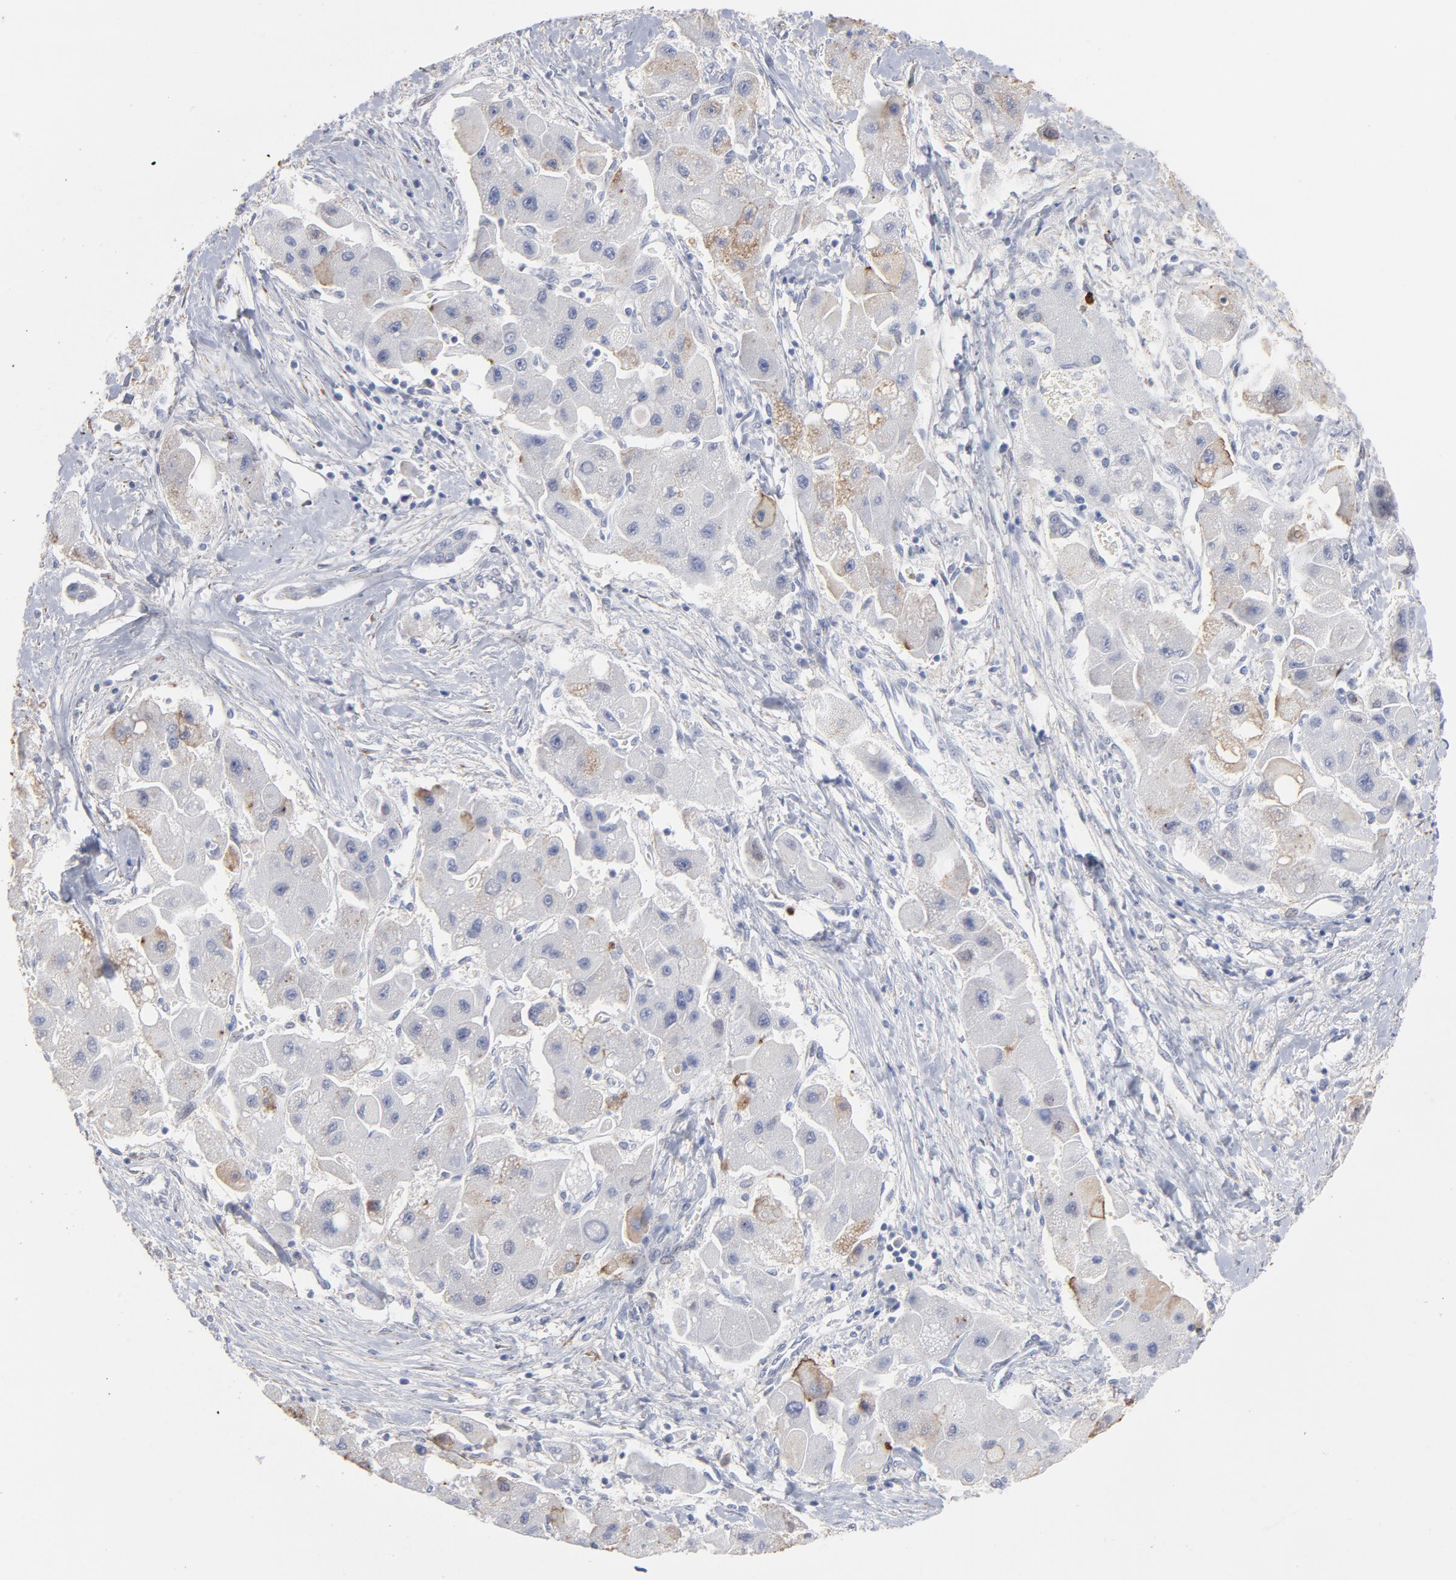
{"staining": {"intensity": "moderate", "quantity": "<25%", "location": "cytoplasmic/membranous"}, "tissue": "liver cancer", "cell_type": "Tumor cells", "image_type": "cancer", "snomed": [{"axis": "morphology", "description": "Carcinoma, Hepatocellular, NOS"}, {"axis": "topography", "description": "Liver"}], "caption": "This photomicrograph displays IHC staining of liver hepatocellular carcinoma, with low moderate cytoplasmic/membranous staining in approximately <25% of tumor cells.", "gene": "PNMA1", "patient": {"sex": "male", "age": 24}}